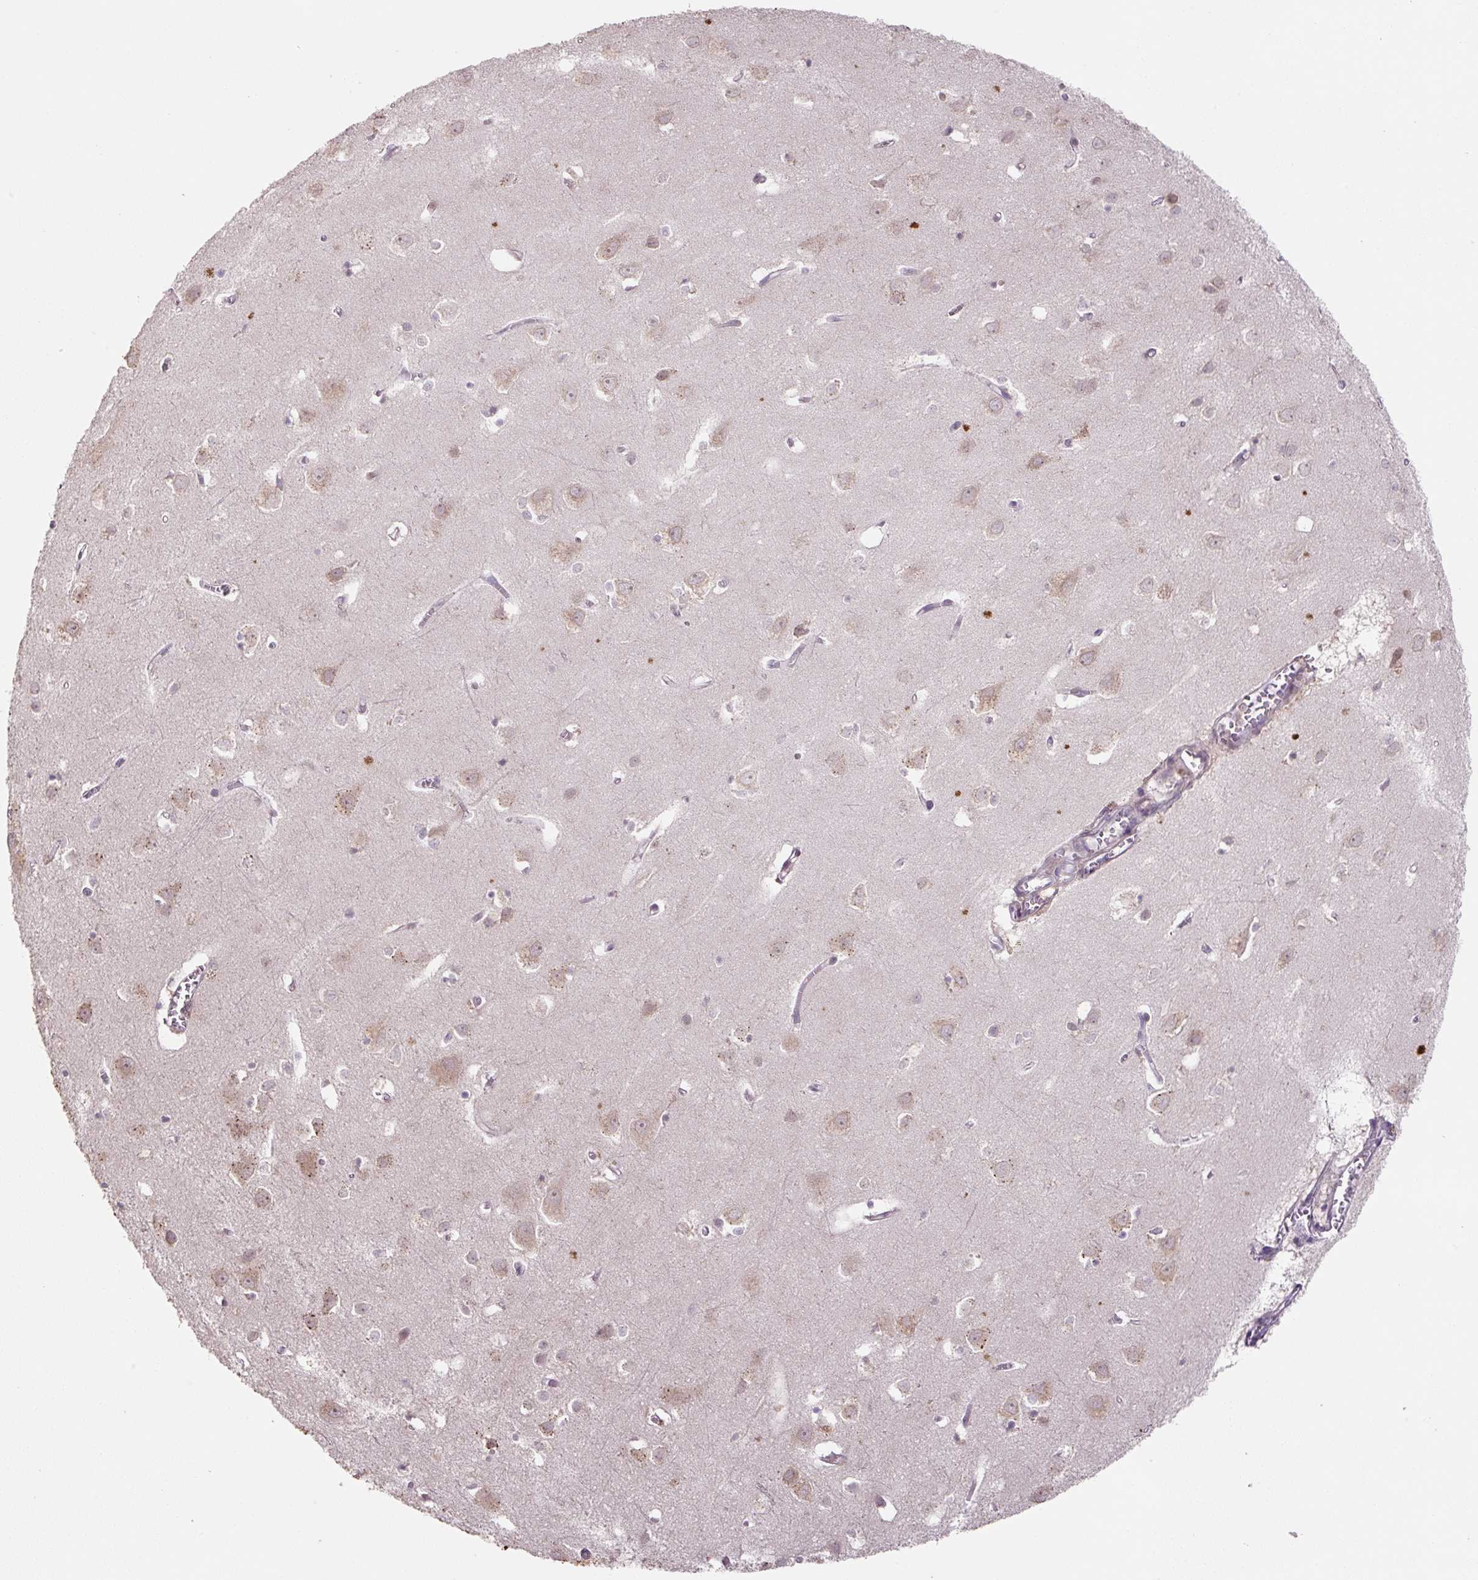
{"staining": {"intensity": "negative", "quantity": "none", "location": "none"}, "tissue": "cerebral cortex", "cell_type": "Endothelial cells", "image_type": "normal", "snomed": [{"axis": "morphology", "description": "Normal tissue, NOS"}, {"axis": "topography", "description": "Cerebral cortex"}], "caption": "Cerebral cortex was stained to show a protein in brown. There is no significant staining in endothelial cells. Brightfield microscopy of immunohistochemistry (IHC) stained with DAB (brown) and hematoxylin (blue), captured at high magnification.", "gene": "C2orf73", "patient": {"sex": "male", "age": 70}}